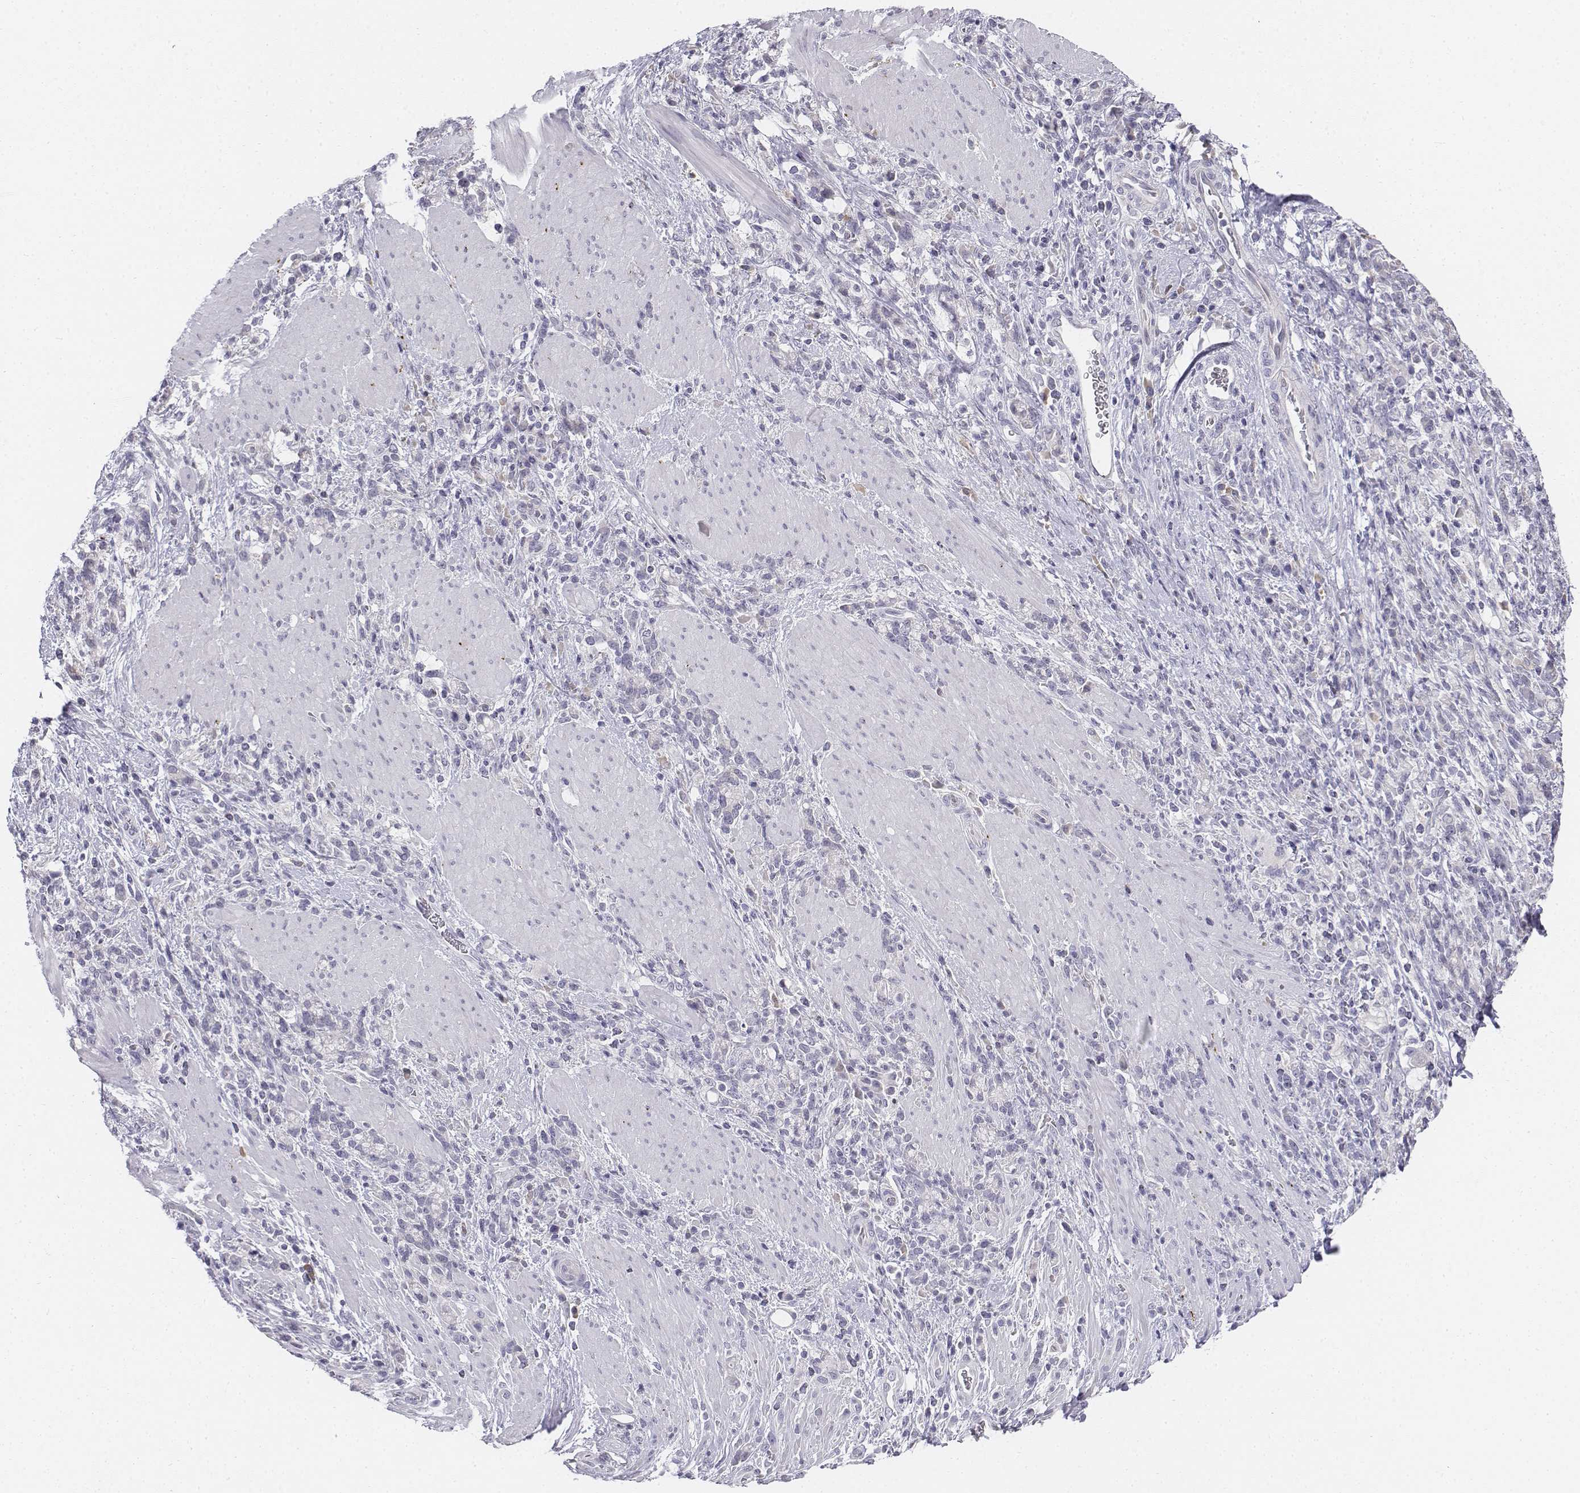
{"staining": {"intensity": "negative", "quantity": "none", "location": "none"}, "tissue": "stomach cancer", "cell_type": "Tumor cells", "image_type": "cancer", "snomed": [{"axis": "morphology", "description": "Adenocarcinoma, NOS"}, {"axis": "topography", "description": "Stomach"}], "caption": "An immunohistochemistry photomicrograph of stomach adenocarcinoma is shown. There is no staining in tumor cells of stomach adenocarcinoma.", "gene": "PENK", "patient": {"sex": "female", "age": 57}}